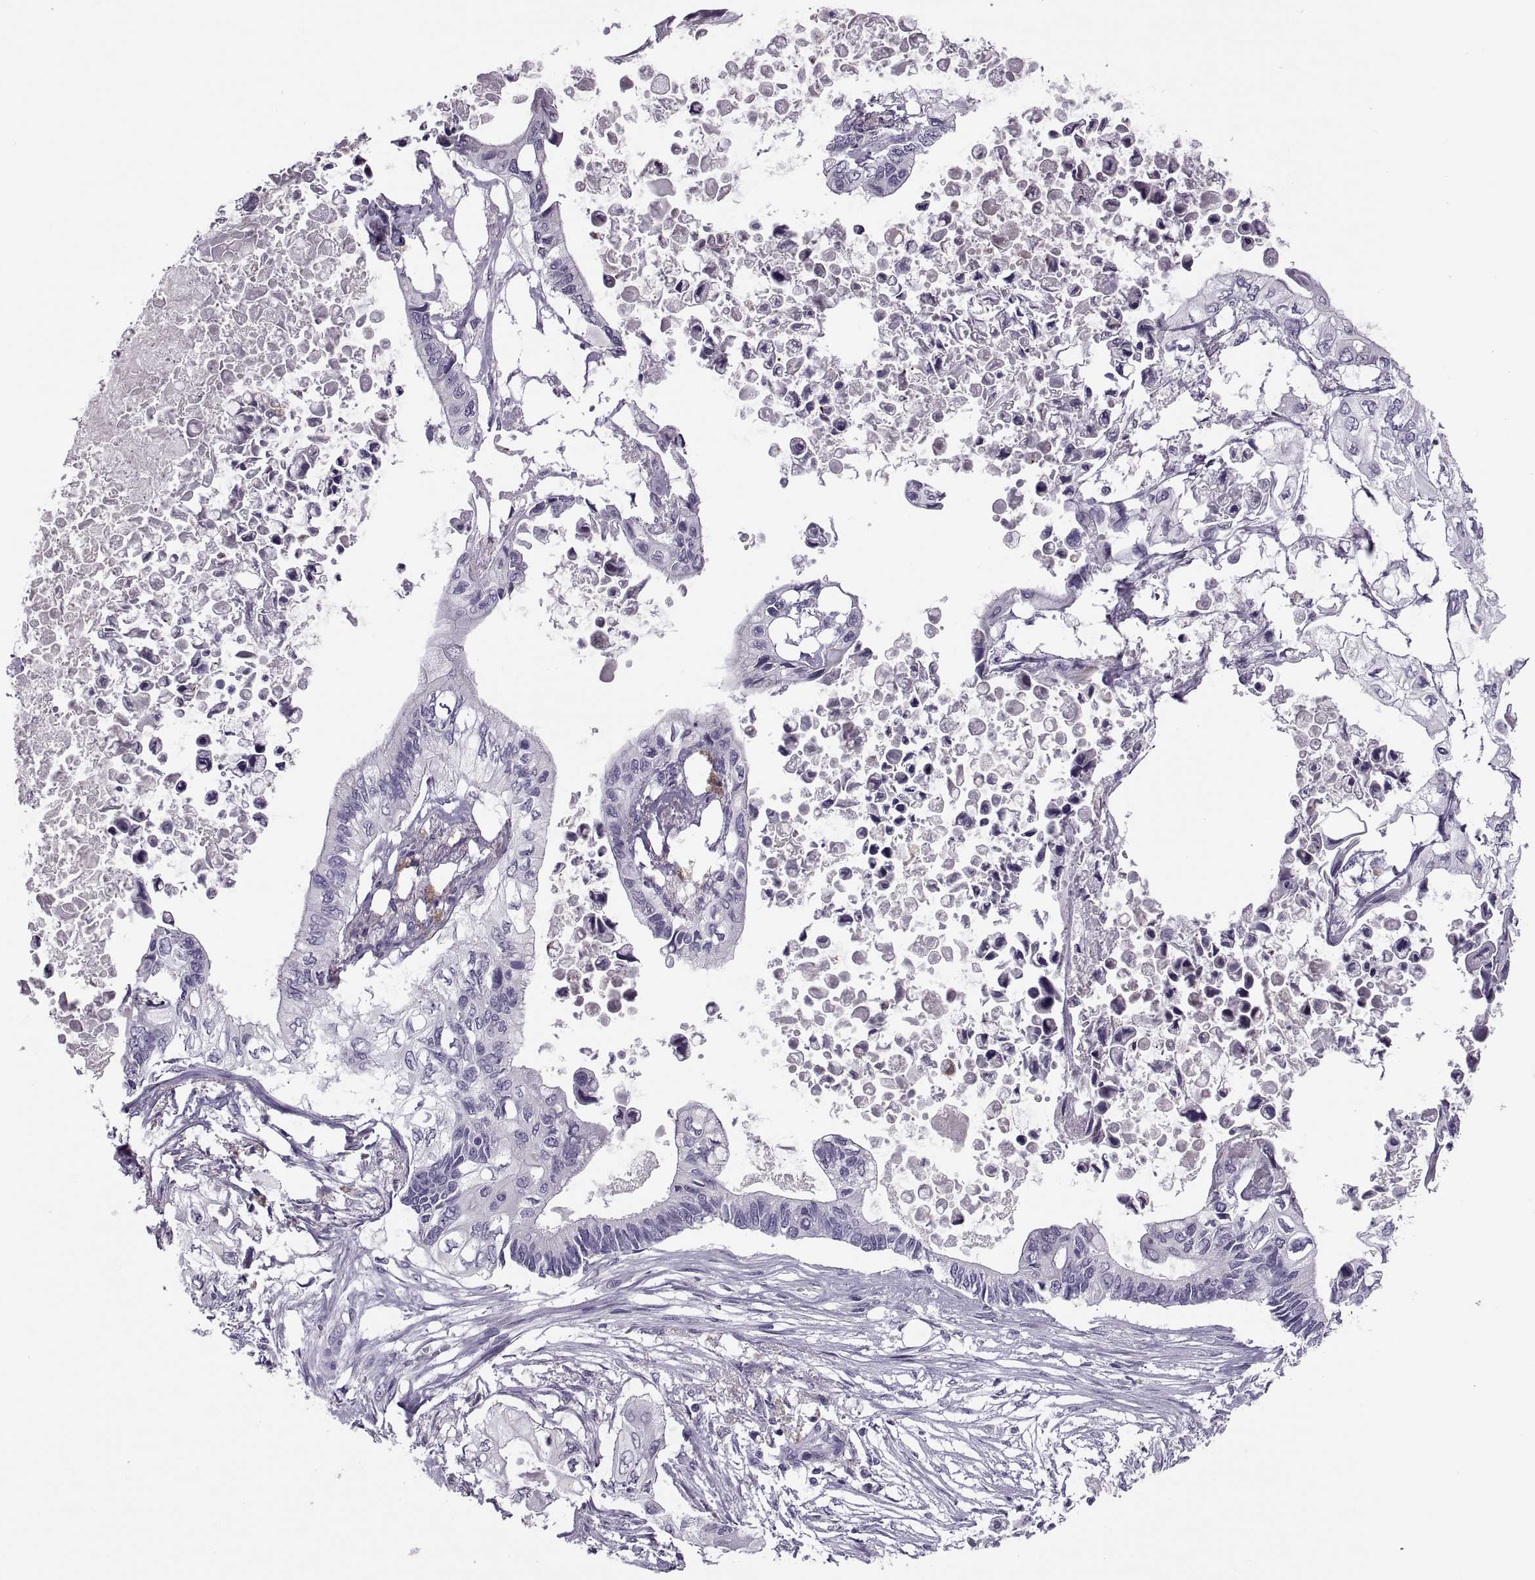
{"staining": {"intensity": "negative", "quantity": "none", "location": "none"}, "tissue": "pancreatic cancer", "cell_type": "Tumor cells", "image_type": "cancer", "snomed": [{"axis": "morphology", "description": "Adenocarcinoma, NOS"}, {"axis": "topography", "description": "Pancreas"}], "caption": "Pancreatic cancer was stained to show a protein in brown. There is no significant staining in tumor cells. Nuclei are stained in blue.", "gene": "PRSS54", "patient": {"sex": "female", "age": 63}}